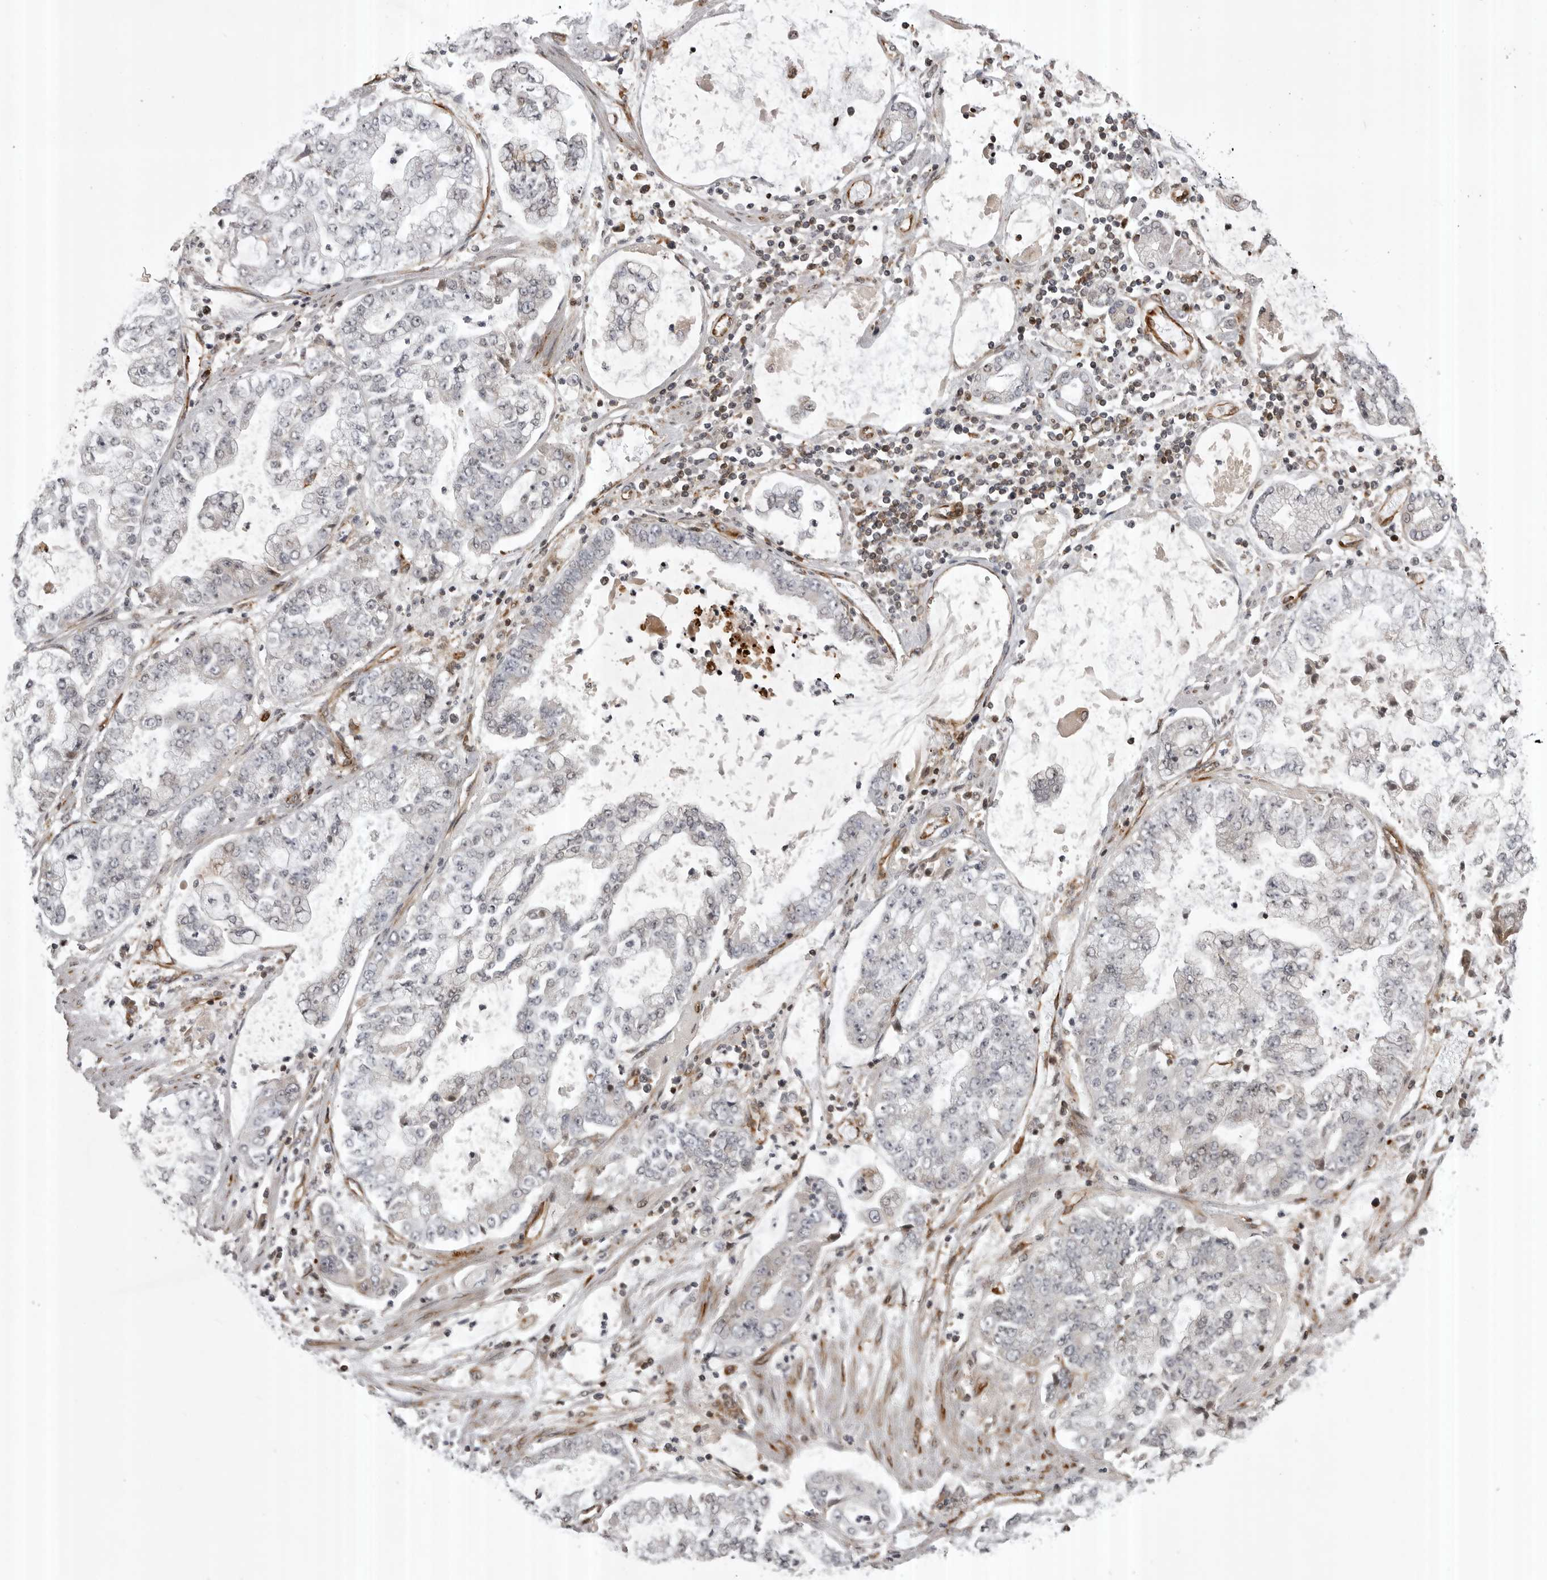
{"staining": {"intensity": "negative", "quantity": "none", "location": "none"}, "tissue": "stomach cancer", "cell_type": "Tumor cells", "image_type": "cancer", "snomed": [{"axis": "morphology", "description": "Adenocarcinoma, NOS"}, {"axis": "topography", "description": "Stomach"}], "caption": "Immunohistochemistry photomicrograph of adenocarcinoma (stomach) stained for a protein (brown), which exhibits no positivity in tumor cells.", "gene": "ABL1", "patient": {"sex": "male", "age": 76}}